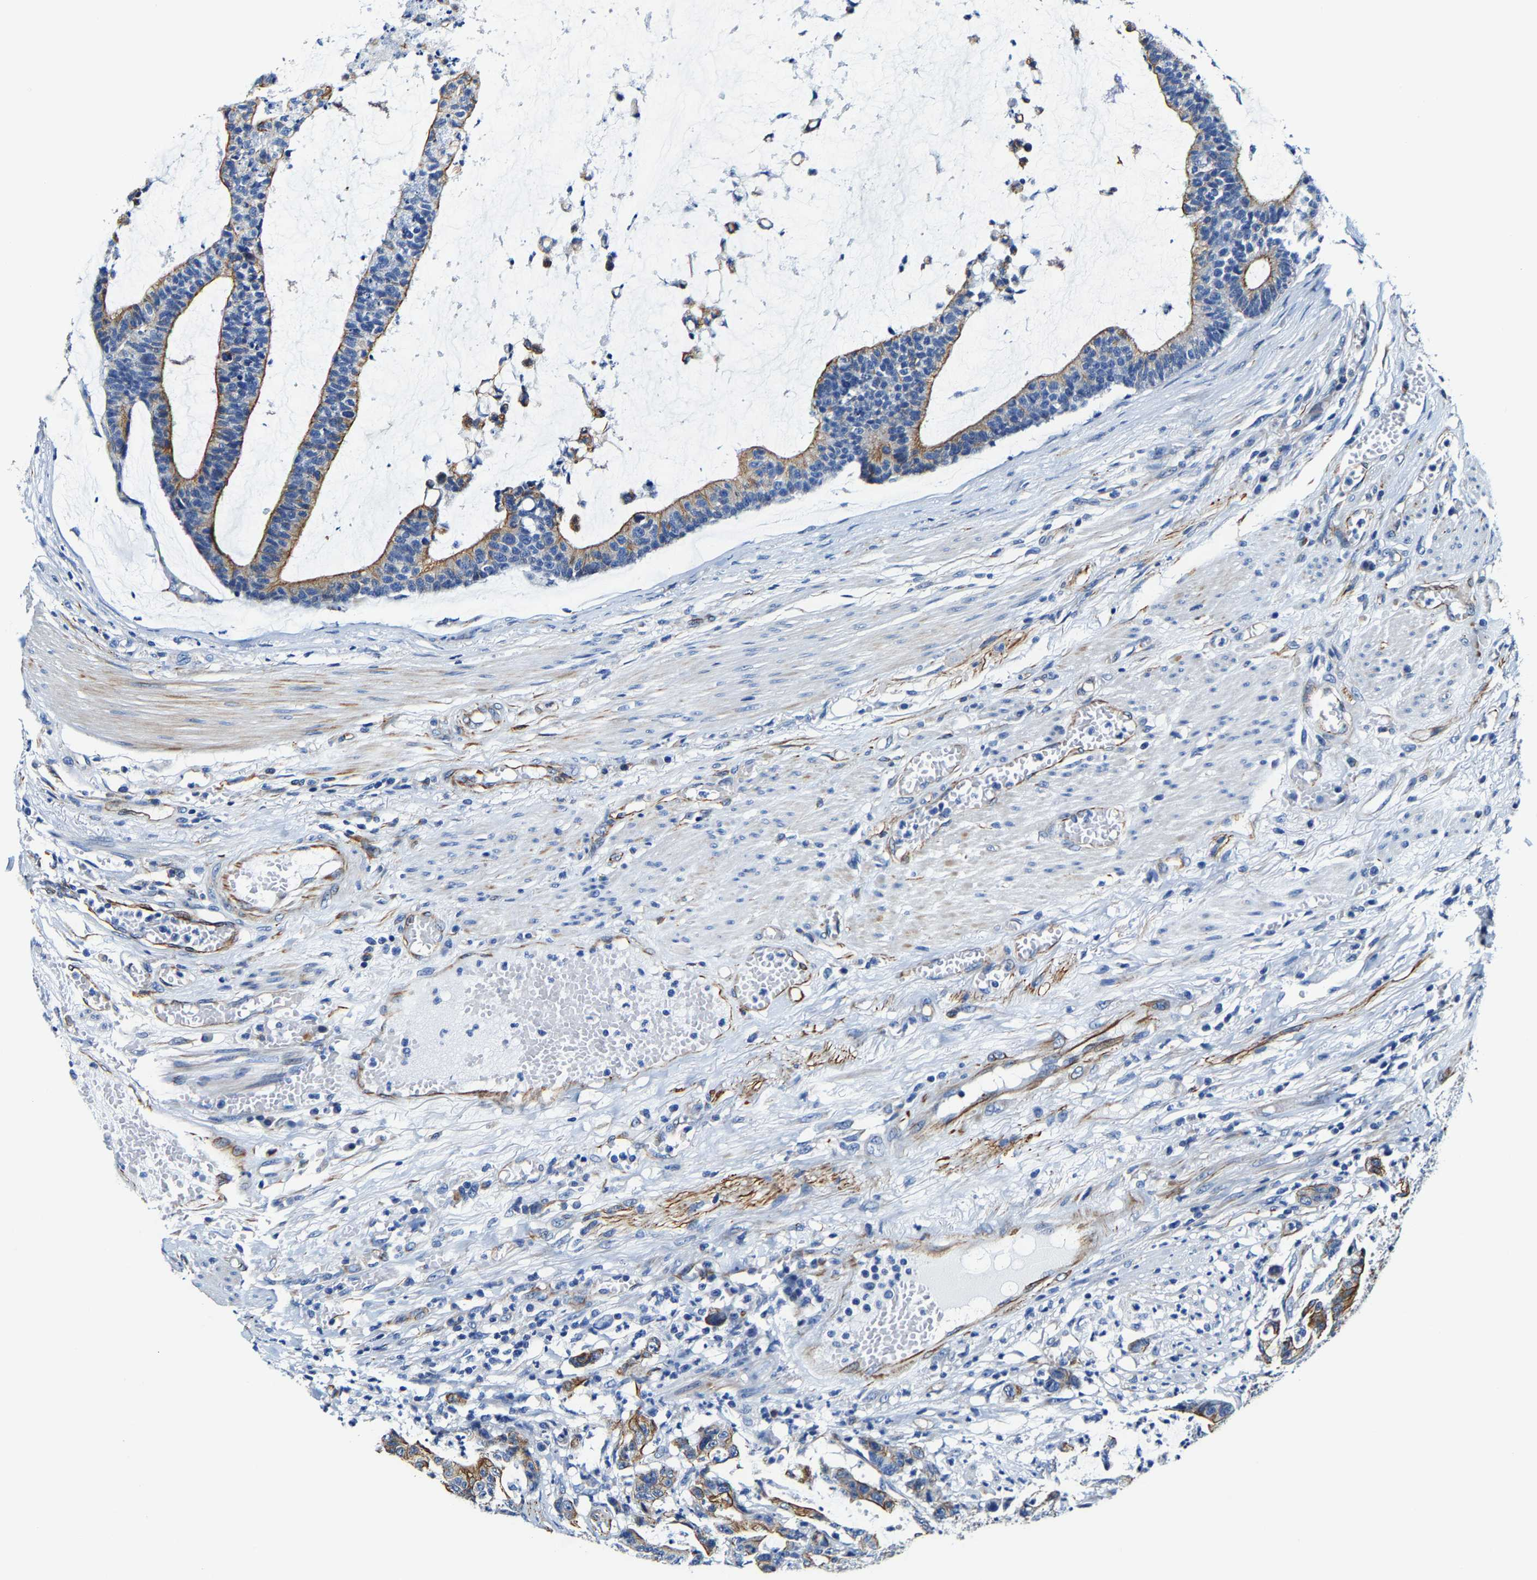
{"staining": {"intensity": "moderate", "quantity": ">75%", "location": "cytoplasmic/membranous"}, "tissue": "colorectal cancer", "cell_type": "Tumor cells", "image_type": "cancer", "snomed": [{"axis": "morphology", "description": "Adenocarcinoma, NOS"}, {"axis": "topography", "description": "Colon"}], "caption": "A micrograph showing moderate cytoplasmic/membranous positivity in approximately >75% of tumor cells in adenocarcinoma (colorectal), as visualized by brown immunohistochemical staining.", "gene": "MMEL1", "patient": {"sex": "female", "age": 84}}